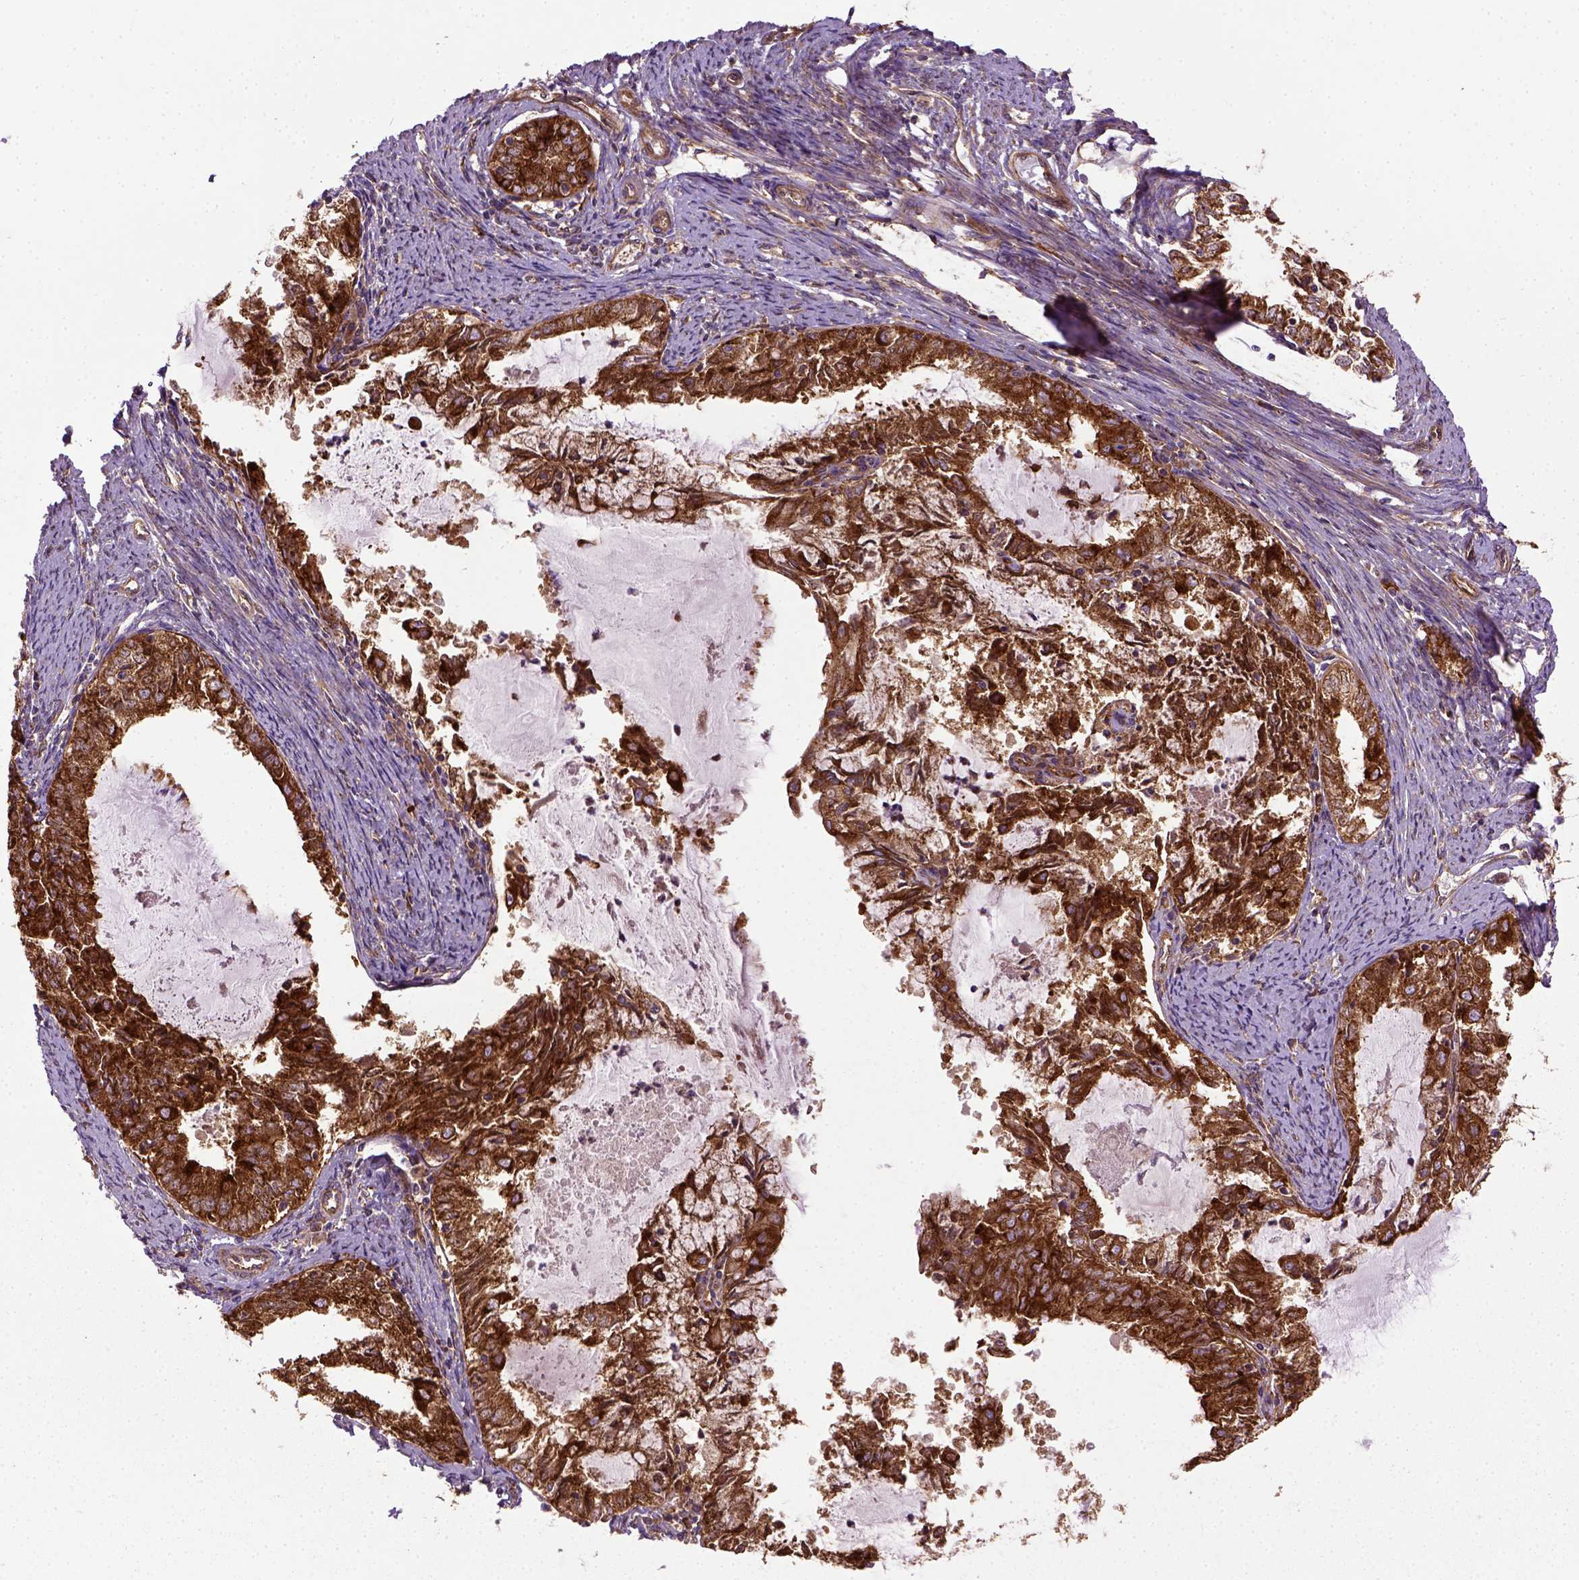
{"staining": {"intensity": "strong", "quantity": ">75%", "location": "cytoplasmic/membranous"}, "tissue": "endometrial cancer", "cell_type": "Tumor cells", "image_type": "cancer", "snomed": [{"axis": "morphology", "description": "Adenocarcinoma, NOS"}, {"axis": "topography", "description": "Endometrium"}], "caption": "Protein staining by immunohistochemistry exhibits strong cytoplasmic/membranous staining in about >75% of tumor cells in endometrial cancer (adenocarcinoma).", "gene": "CAPRIN1", "patient": {"sex": "female", "age": 57}}